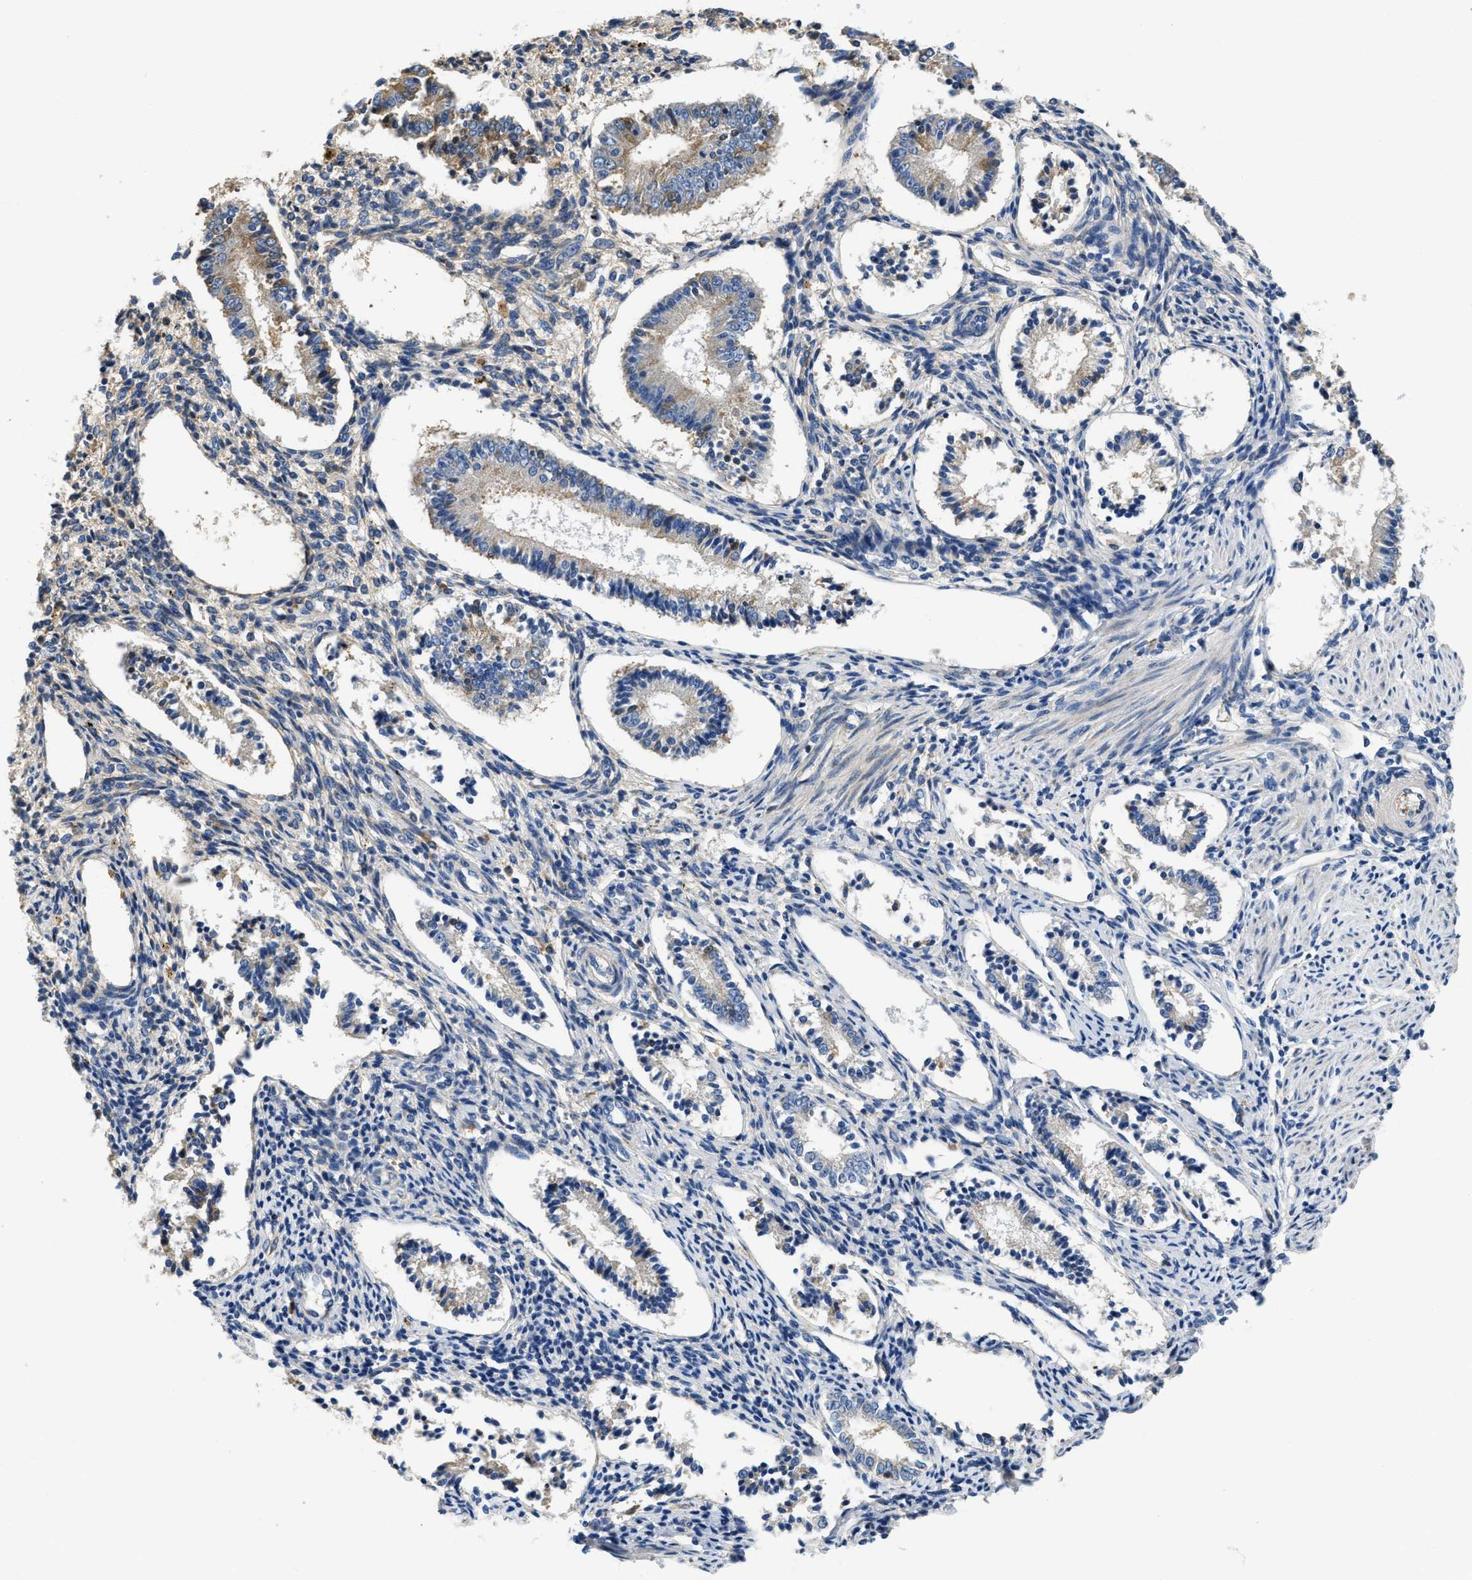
{"staining": {"intensity": "negative", "quantity": "none", "location": "none"}, "tissue": "endometrium", "cell_type": "Cells in endometrial stroma", "image_type": "normal", "snomed": [{"axis": "morphology", "description": "Normal tissue, NOS"}, {"axis": "topography", "description": "Endometrium"}], "caption": "Immunohistochemistry of normal endometrium displays no staining in cells in endometrial stroma.", "gene": "C1S", "patient": {"sex": "female", "age": 42}}